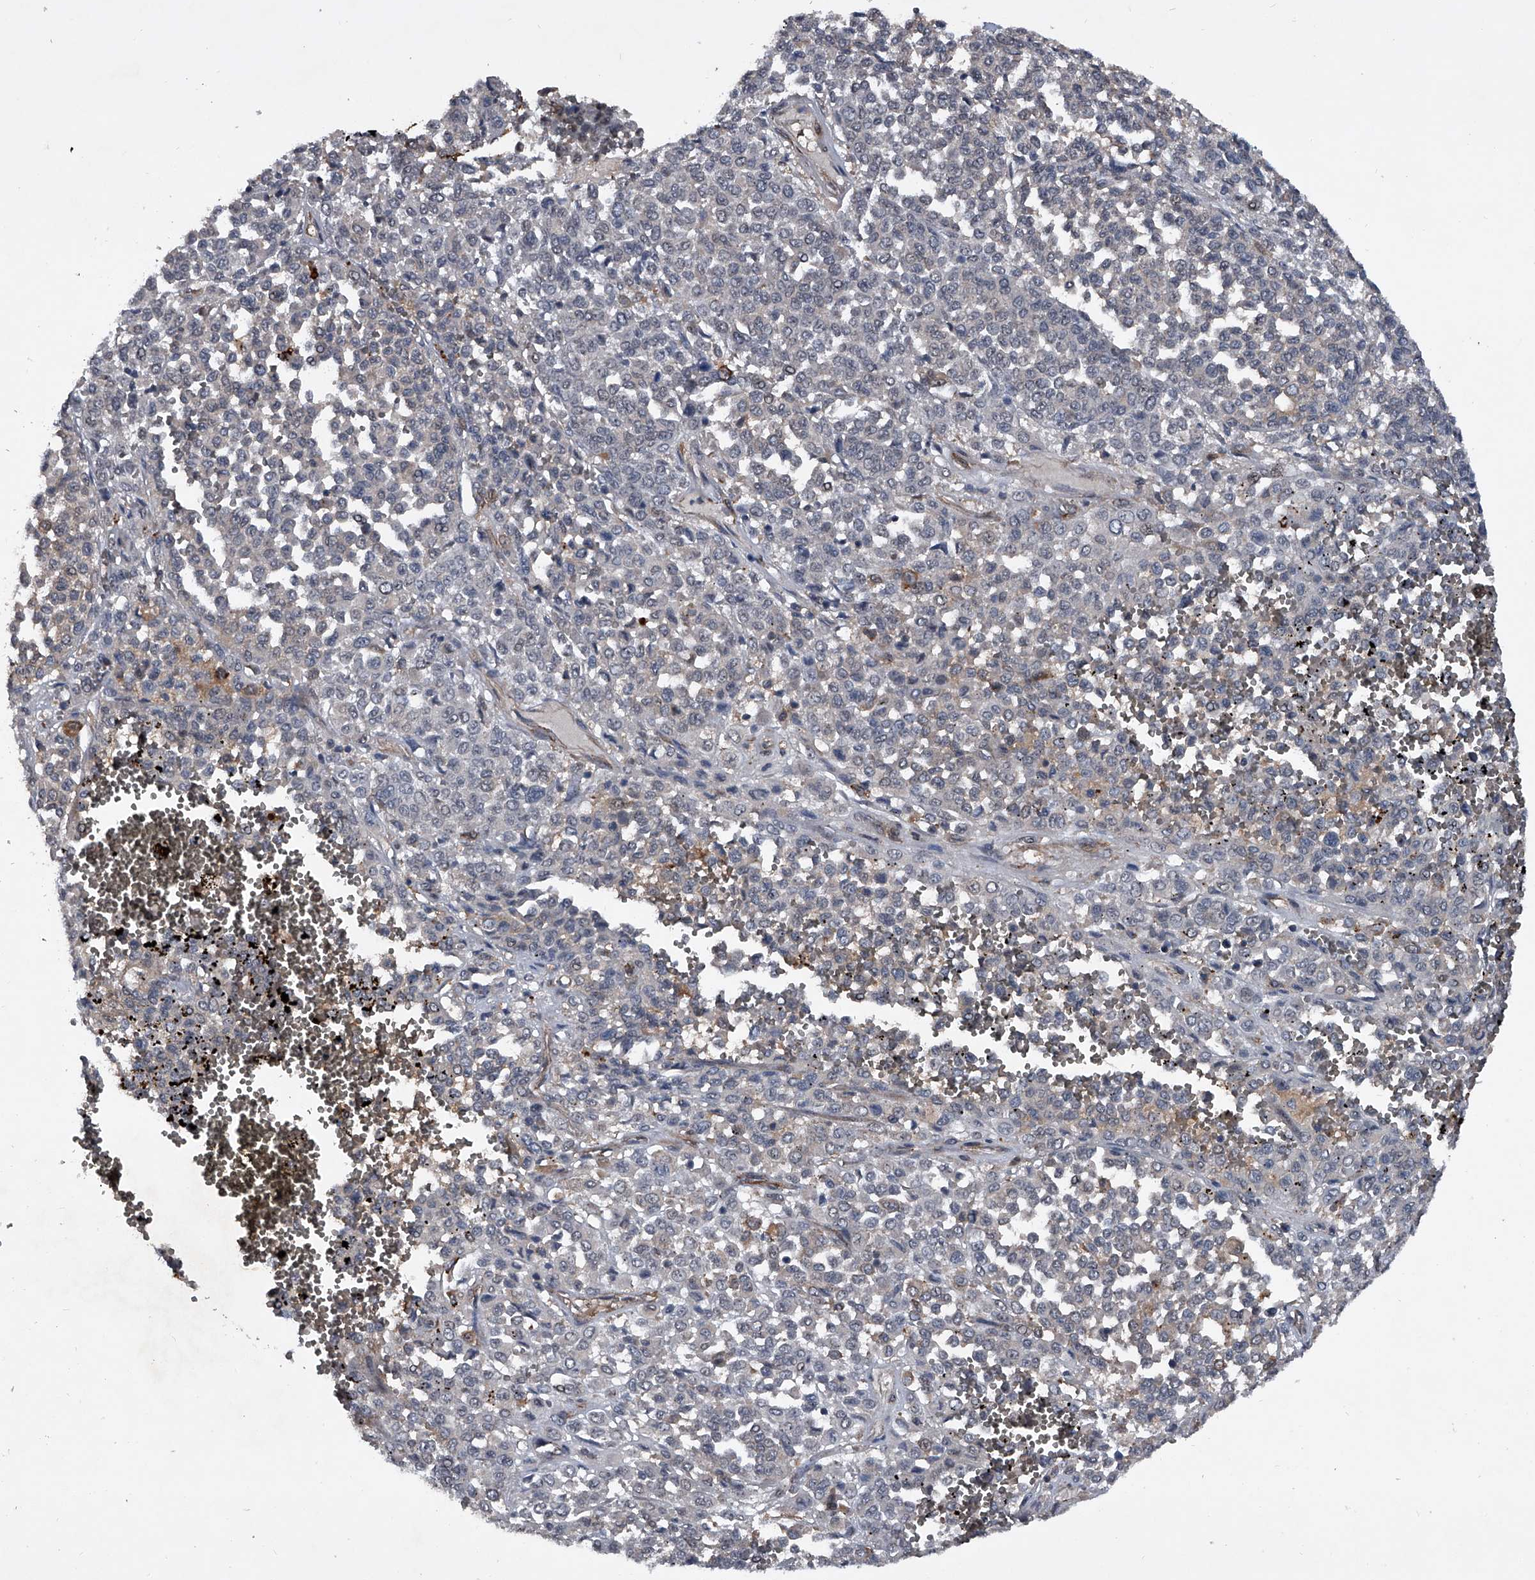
{"staining": {"intensity": "negative", "quantity": "none", "location": "none"}, "tissue": "melanoma", "cell_type": "Tumor cells", "image_type": "cancer", "snomed": [{"axis": "morphology", "description": "Malignant melanoma, Metastatic site"}, {"axis": "topography", "description": "Pancreas"}], "caption": "Tumor cells show no significant expression in melanoma. Nuclei are stained in blue.", "gene": "MAPKAP1", "patient": {"sex": "female", "age": 30}}